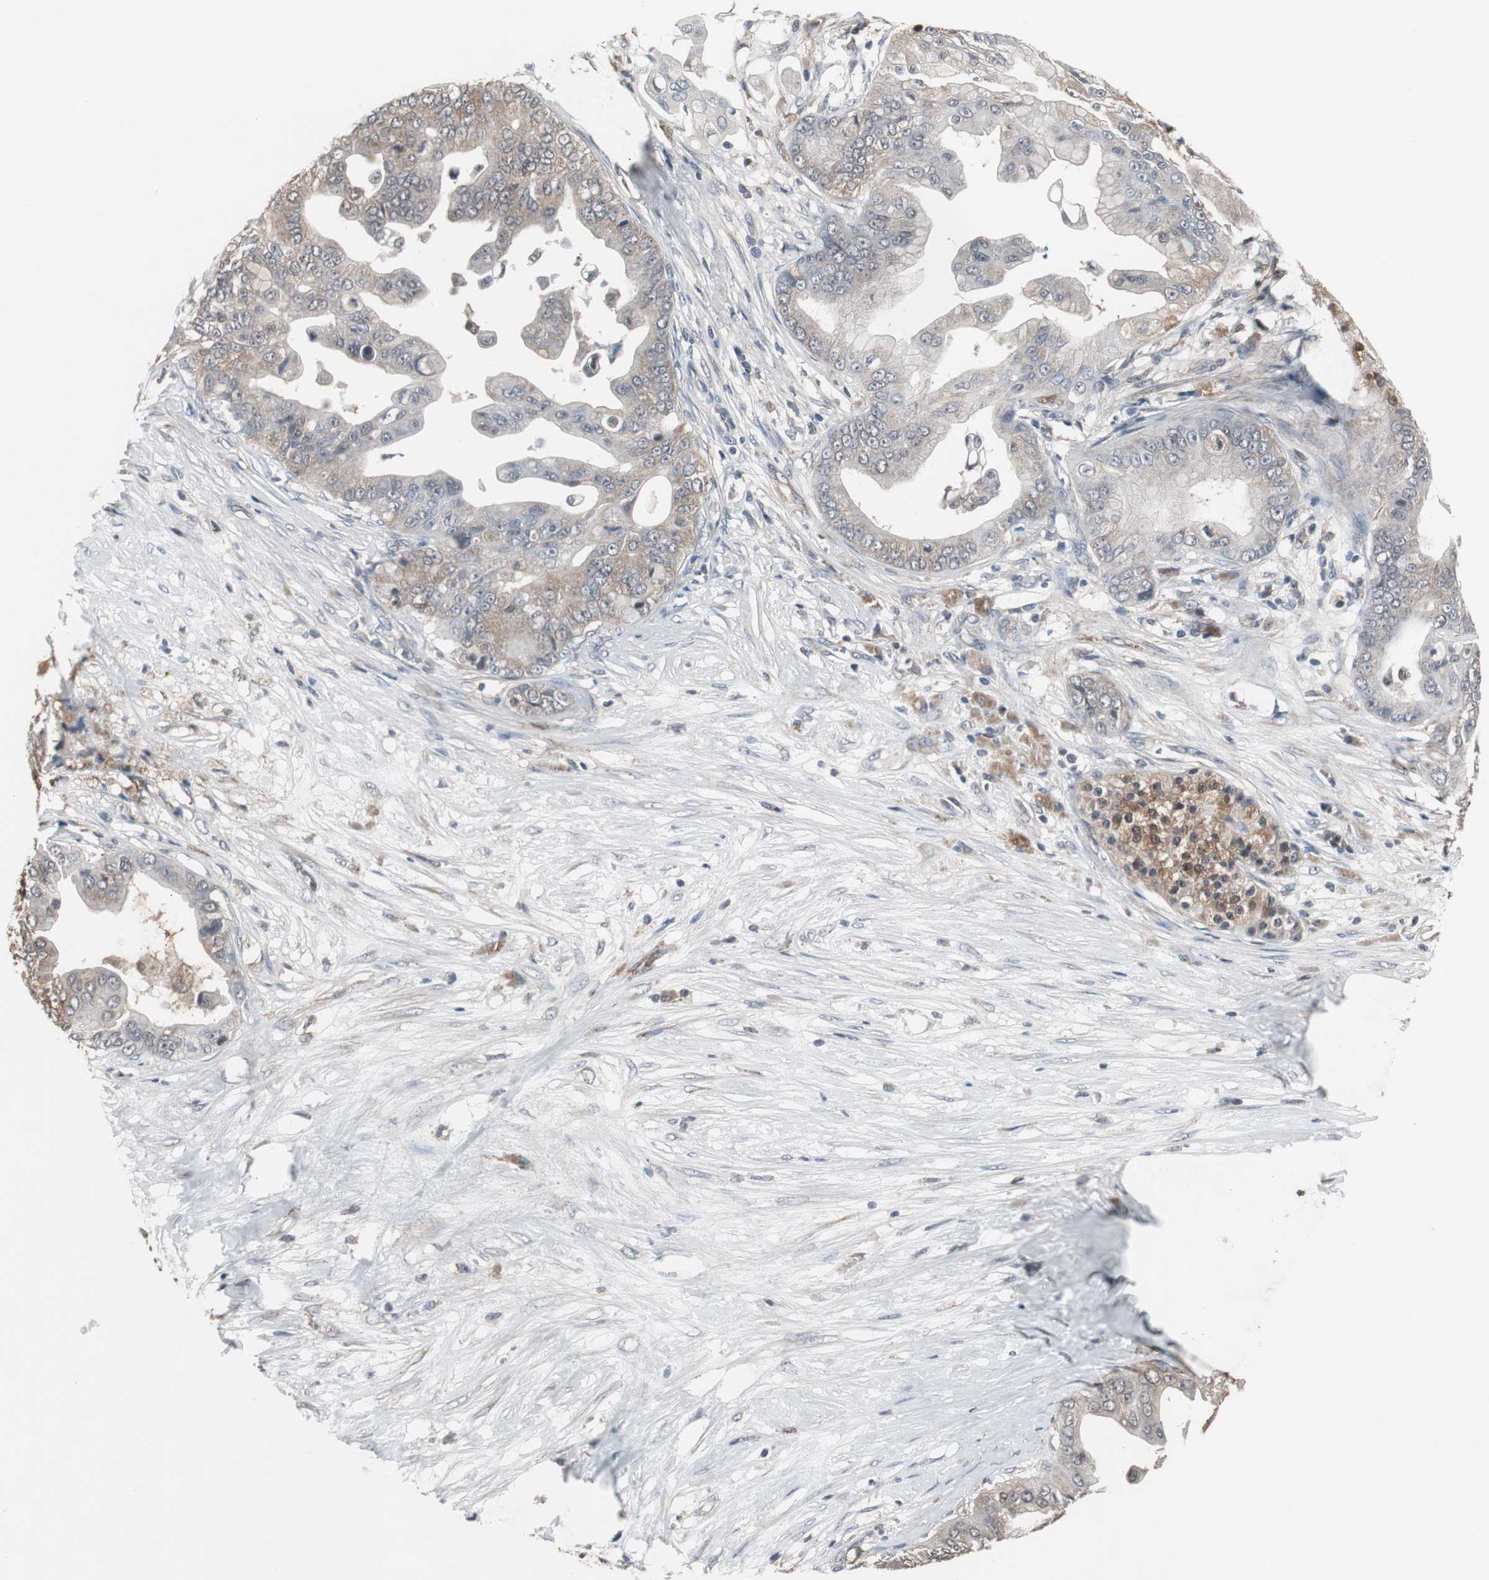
{"staining": {"intensity": "weak", "quantity": "25%-75%", "location": "cytoplasmic/membranous"}, "tissue": "pancreatic cancer", "cell_type": "Tumor cells", "image_type": "cancer", "snomed": [{"axis": "morphology", "description": "Adenocarcinoma, NOS"}, {"axis": "topography", "description": "Pancreas"}], "caption": "Human pancreatic cancer stained for a protein (brown) shows weak cytoplasmic/membranous positive staining in approximately 25%-75% of tumor cells.", "gene": "ZSCAN22", "patient": {"sex": "female", "age": 75}}